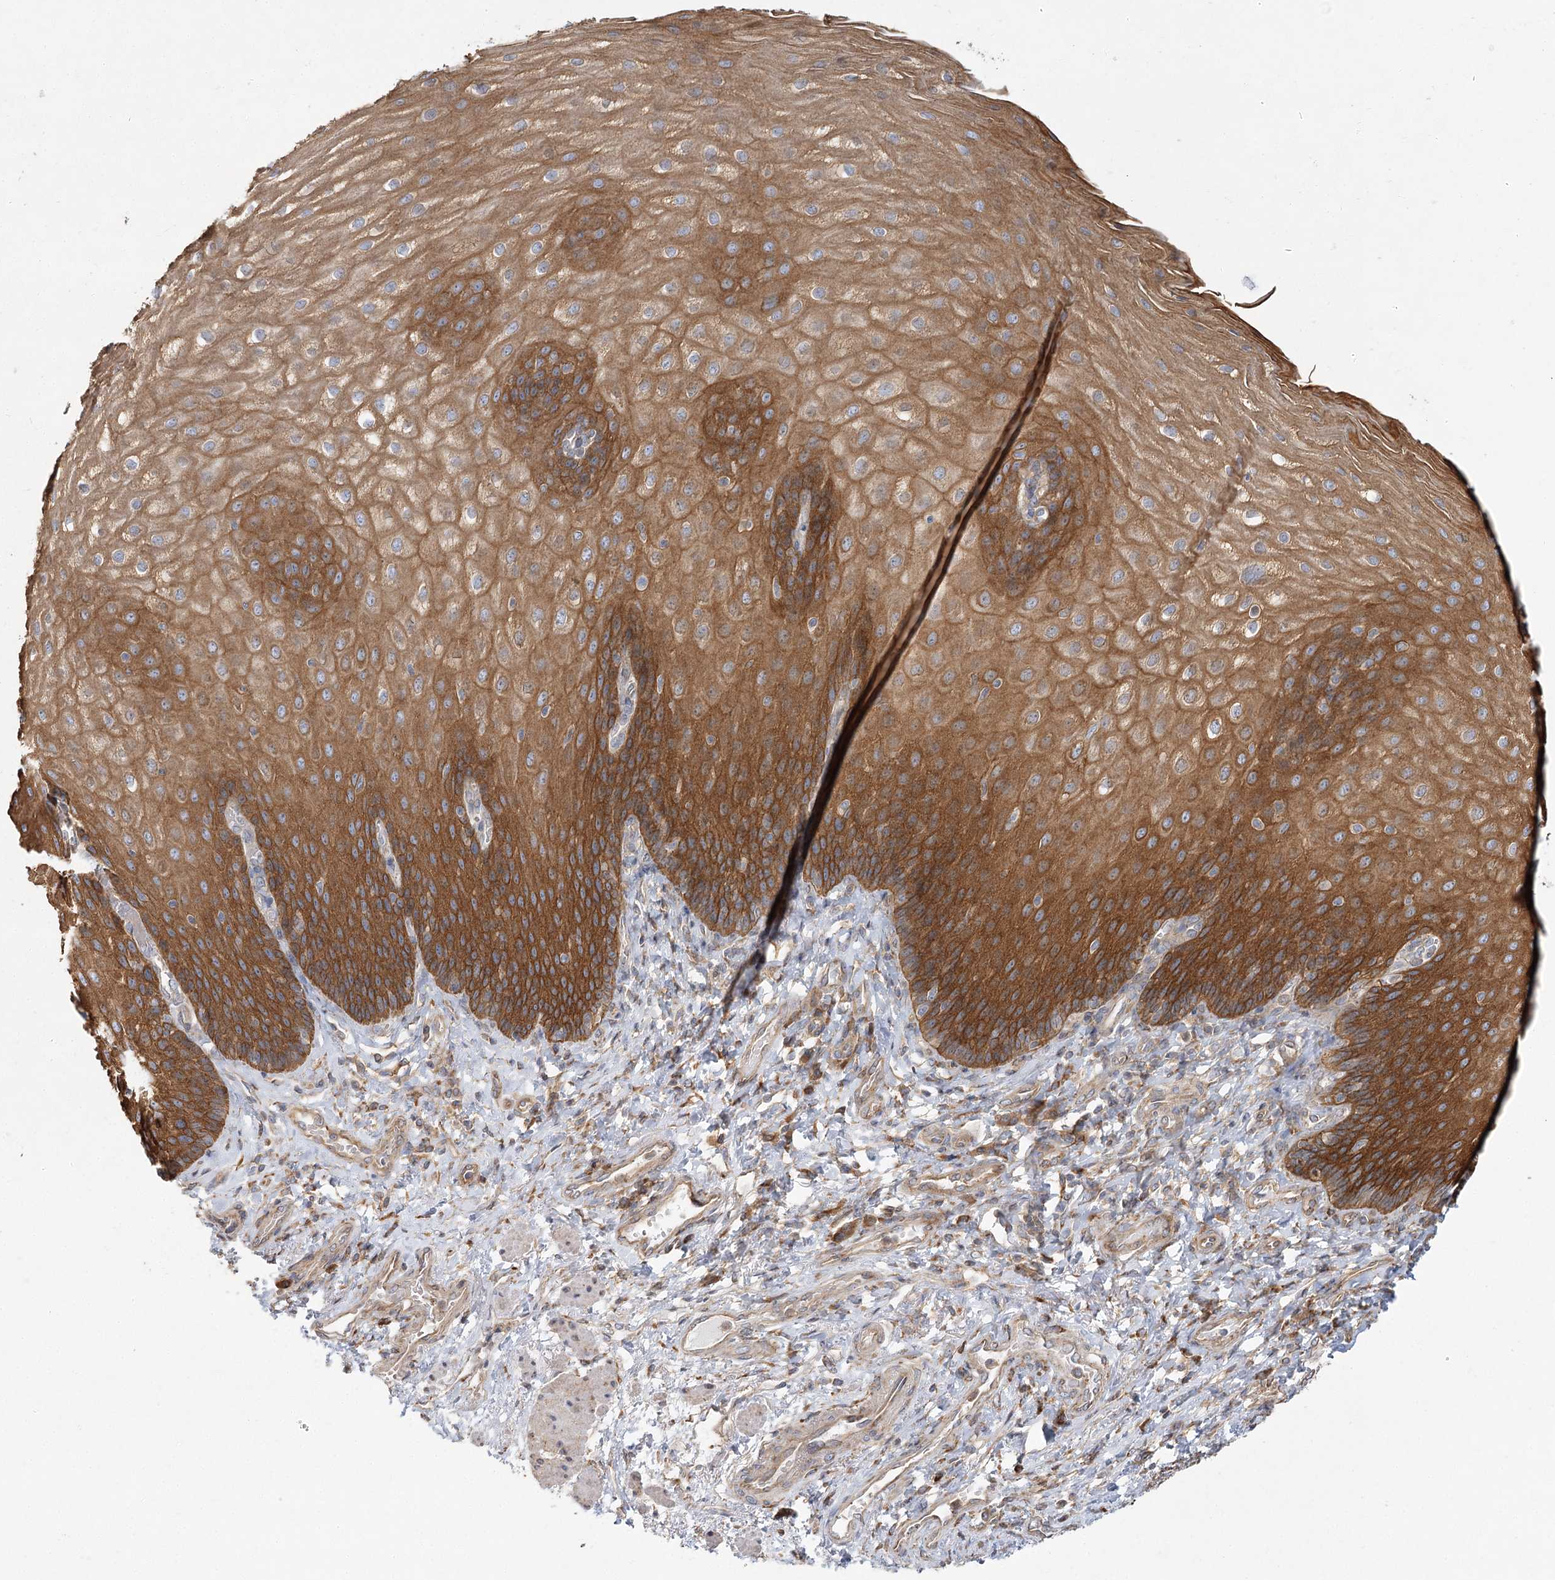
{"staining": {"intensity": "moderate", "quantity": ">75%", "location": "cytoplasmic/membranous"}, "tissue": "esophagus", "cell_type": "Squamous epithelial cells", "image_type": "normal", "snomed": [{"axis": "morphology", "description": "Normal tissue, NOS"}, {"axis": "topography", "description": "Esophagus"}], "caption": "Moderate cytoplasmic/membranous staining for a protein is seen in about >75% of squamous epithelial cells of benign esophagus using IHC.", "gene": "ZFYVE16", "patient": {"sex": "male", "age": 54}}